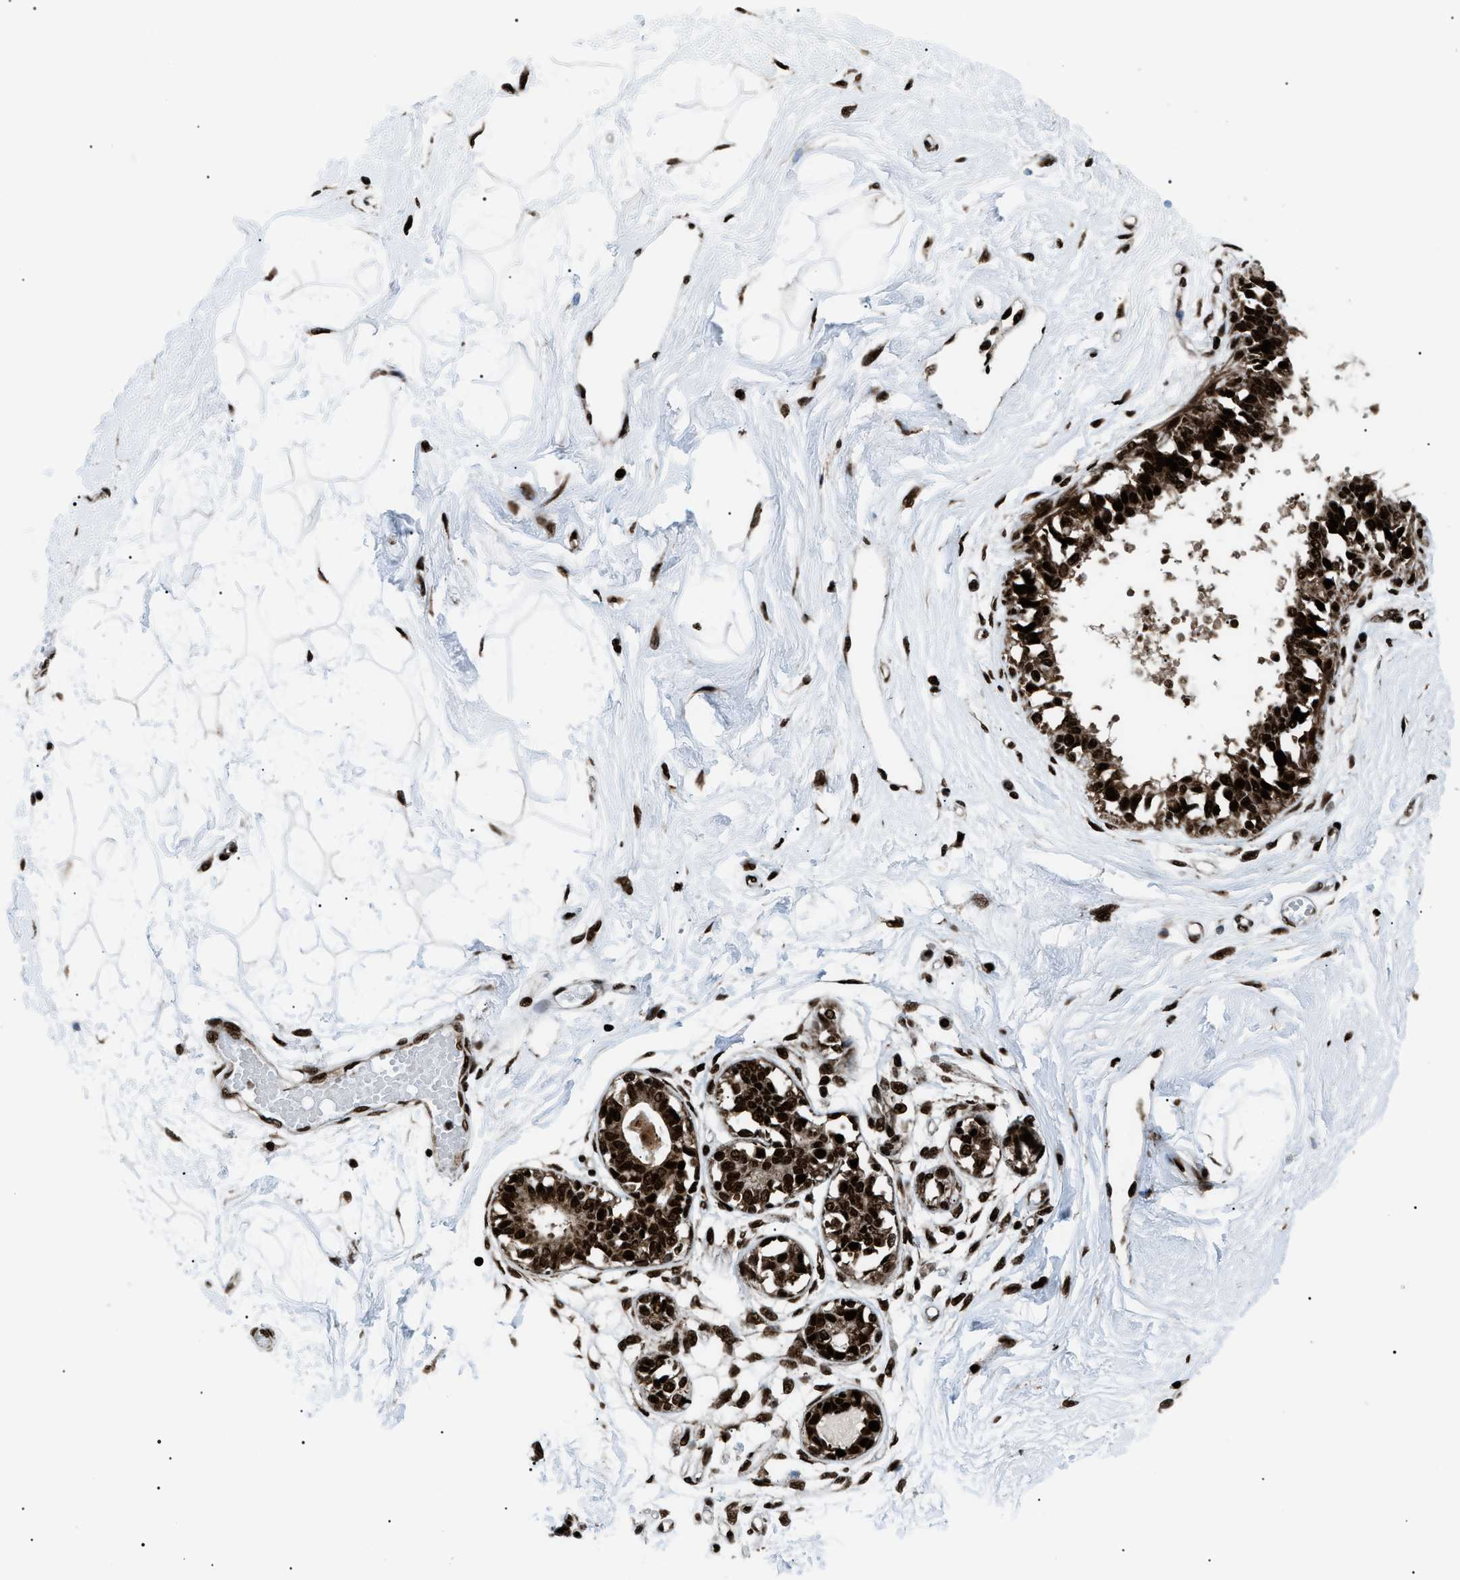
{"staining": {"intensity": "strong", "quantity": ">75%", "location": "nuclear"}, "tissue": "breast", "cell_type": "Adipocytes", "image_type": "normal", "snomed": [{"axis": "morphology", "description": "Normal tissue, NOS"}, {"axis": "topography", "description": "Breast"}], "caption": "Immunohistochemistry of unremarkable breast exhibits high levels of strong nuclear positivity in approximately >75% of adipocytes.", "gene": "HNRNPK", "patient": {"sex": "female", "age": 45}}